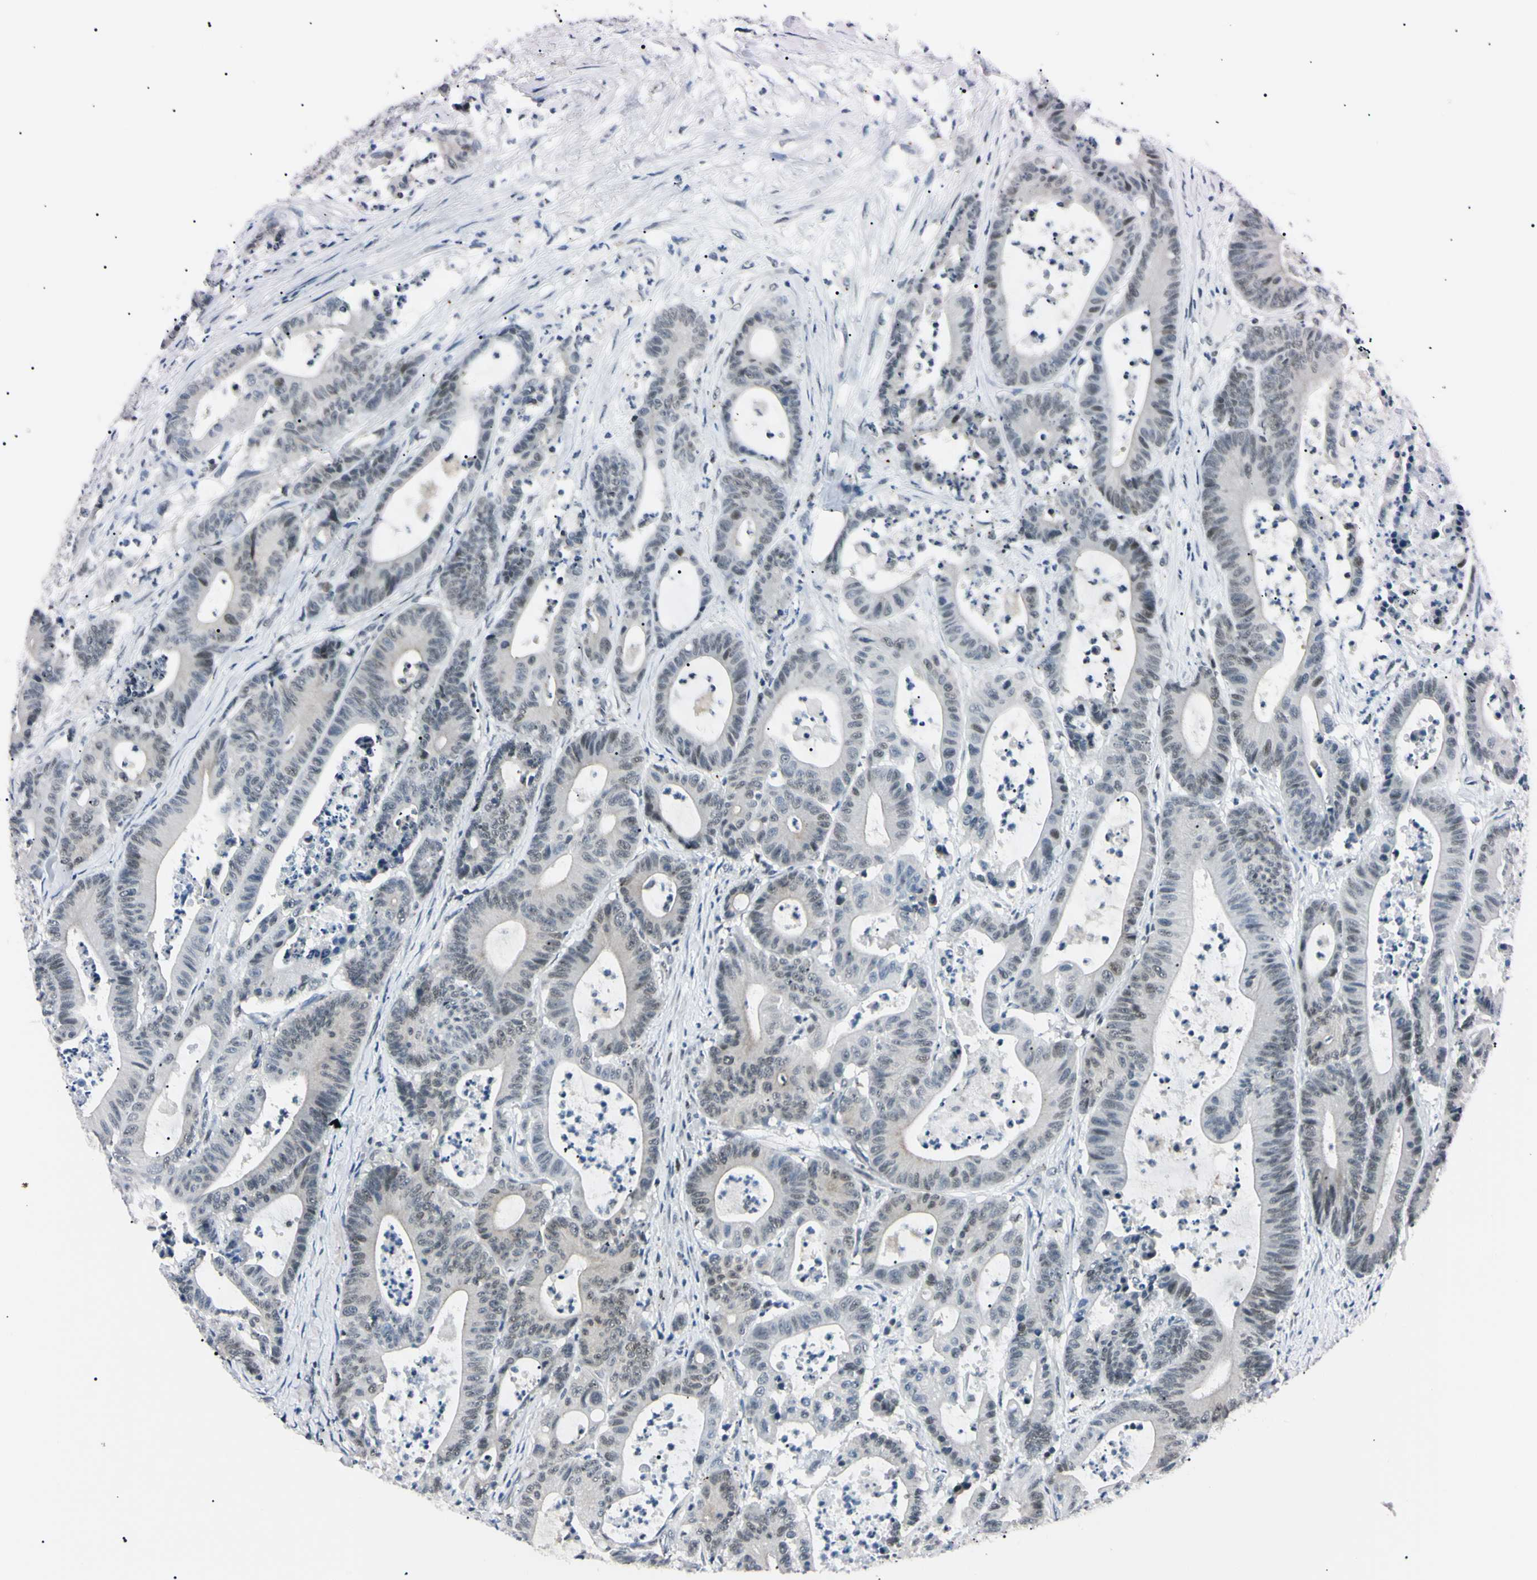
{"staining": {"intensity": "negative", "quantity": "none", "location": "none"}, "tissue": "colorectal cancer", "cell_type": "Tumor cells", "image_type": "cancer", "snomed": [{"axis": "morphology", "description": "Adenocarcinoma, NOS"}, {"axis": "topography", "description": "Colon"}], "caption": "DAB immunohistochemical staining of adenocarcinoma (colorectal) displays no significant expression in tumor cells.", "gene": "C1orf174", "patient": {"sex": "female", "age": 84}}